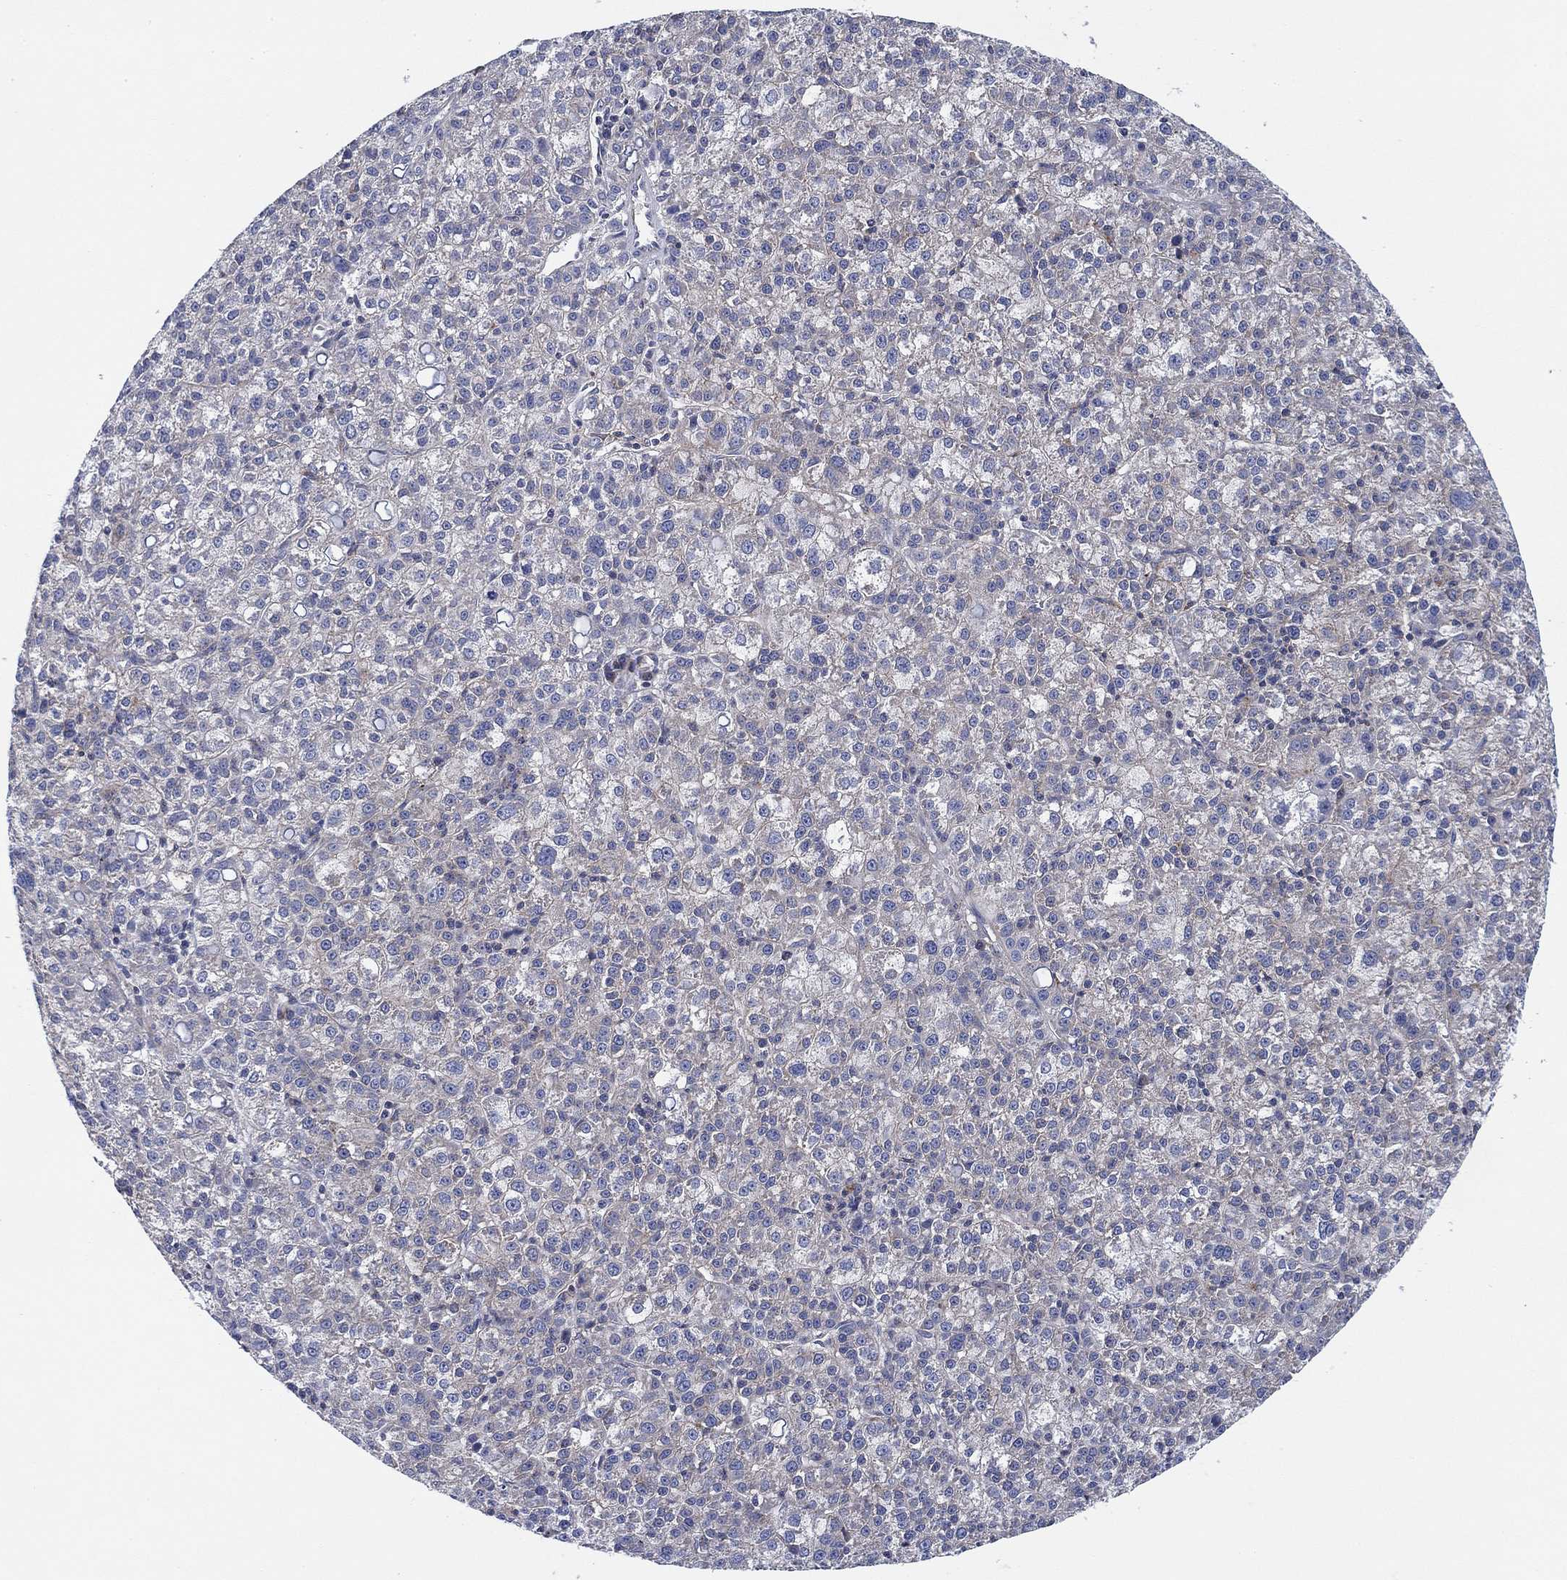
{"staining": {"intensity": "weak", "quantity": "<25%", "location": "cytoplasmic/membranous"}, "tissue": "liver cancer", "cell_type": "Tumor cells", "image_type": "cancer", "snomed": [{"axis": "morphology", "description": "Carcinoma, Hepatocellular, NOS"}, {"axis": "topography", "description": "Liver"}], "caption": "High power microscopy image of an IHC photomicrograph of liver hepatocellular carcinoma, revealing no significant positivity in tumor cells.", "gene": "NACAD", "patient": {"sex": "female", "age": 60}}